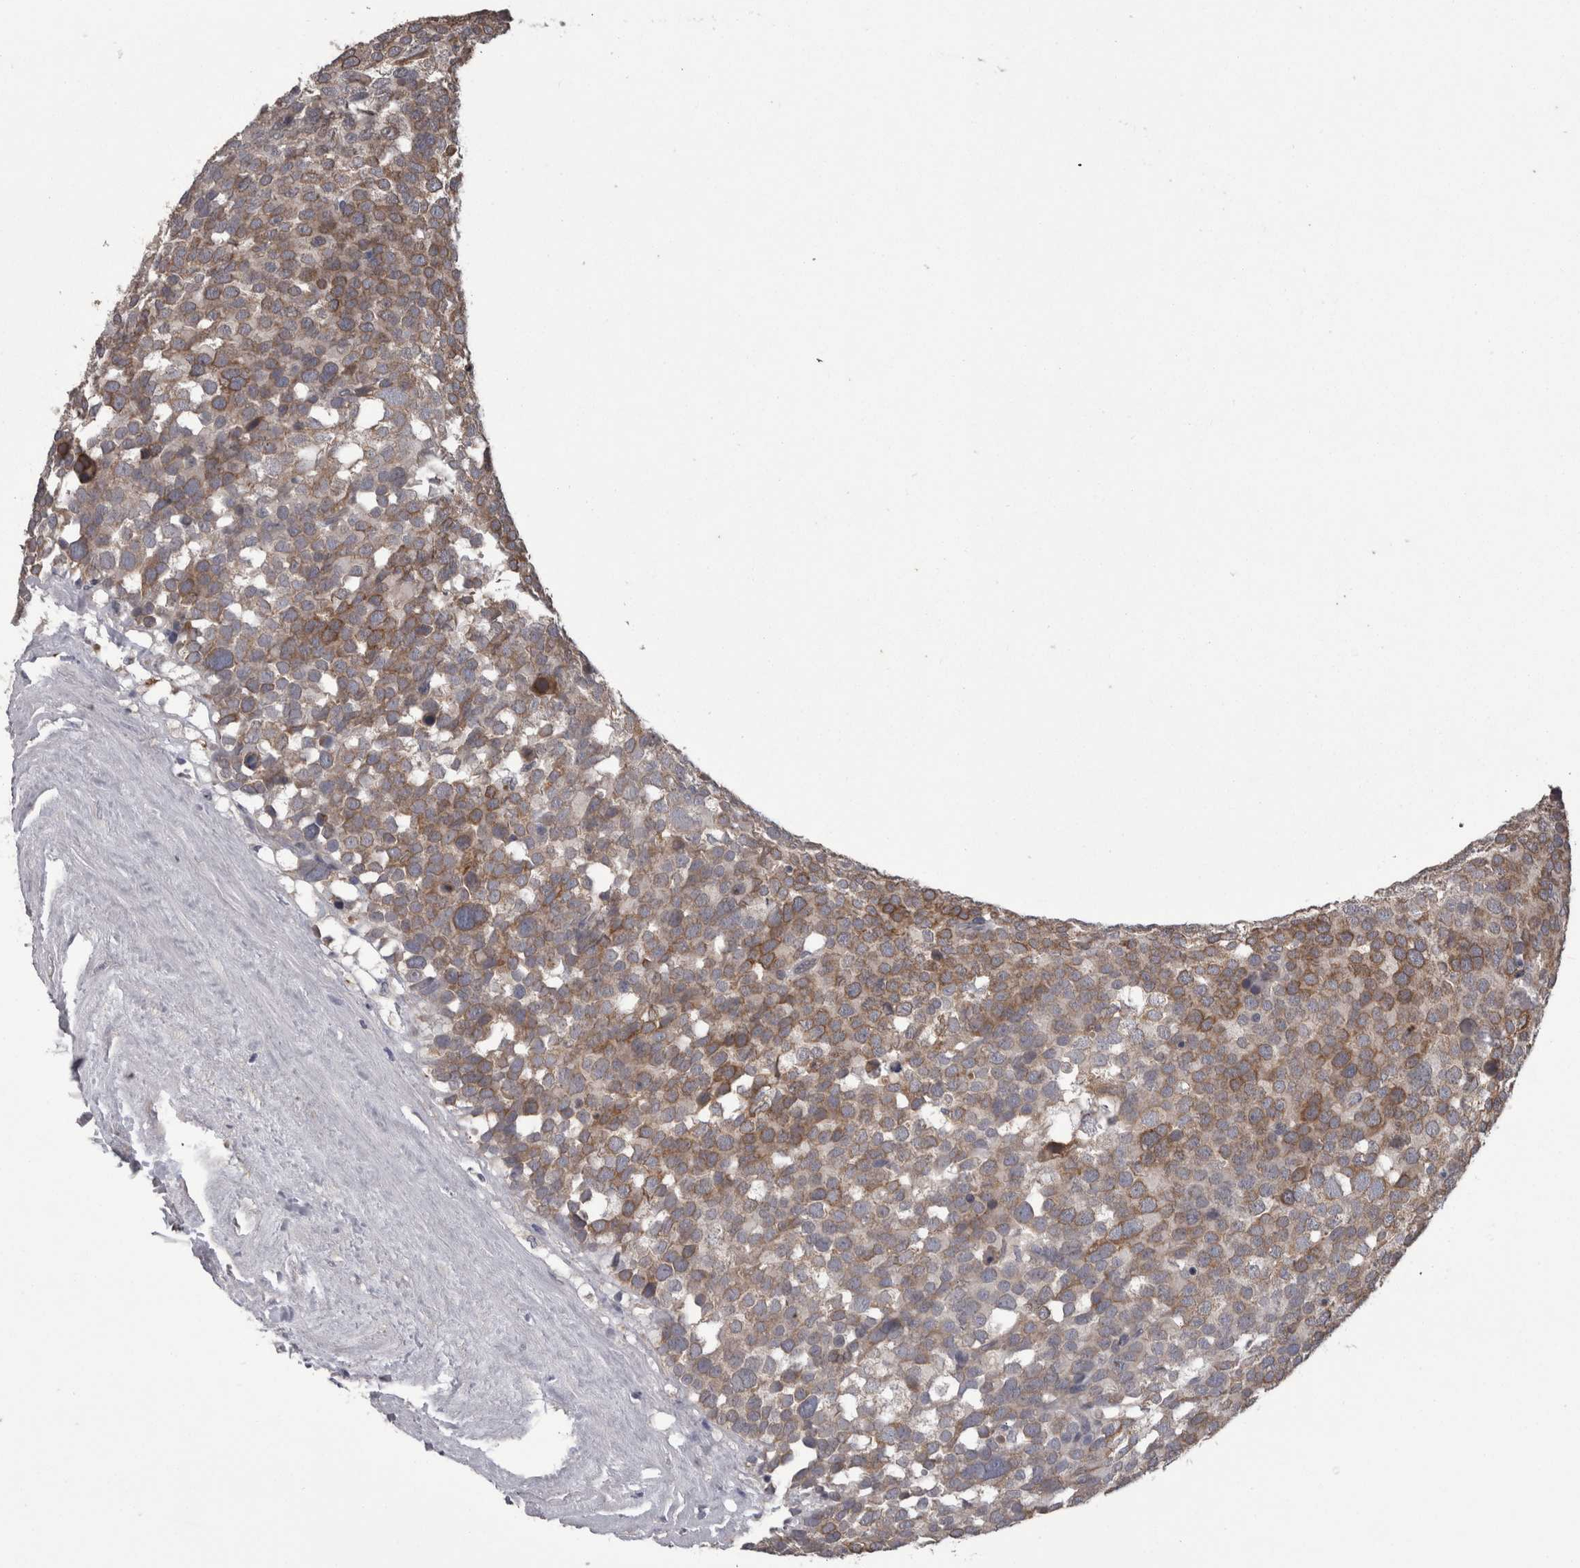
{"staining": {"intensity": "moderate", "quantity": ">75%", "location": "cytoplasmic/membranous"}, "tissue": "testis cancer", "cell_type": "Tumor cells", "image_type": "cancer", "snomed": [{"axis": "morphology", "description": "Seminoma, NOS"}, {"axis": "topography", "description": "Testis"}], "caption": "Seminoma (testis) was stained to show a protein in brown. There is medium levels of moderate cytoplasmic/membranous positivity in about >75% of tumor cells.", "gene": "PON3", "patient": {"sex": "male", "age": 71}}